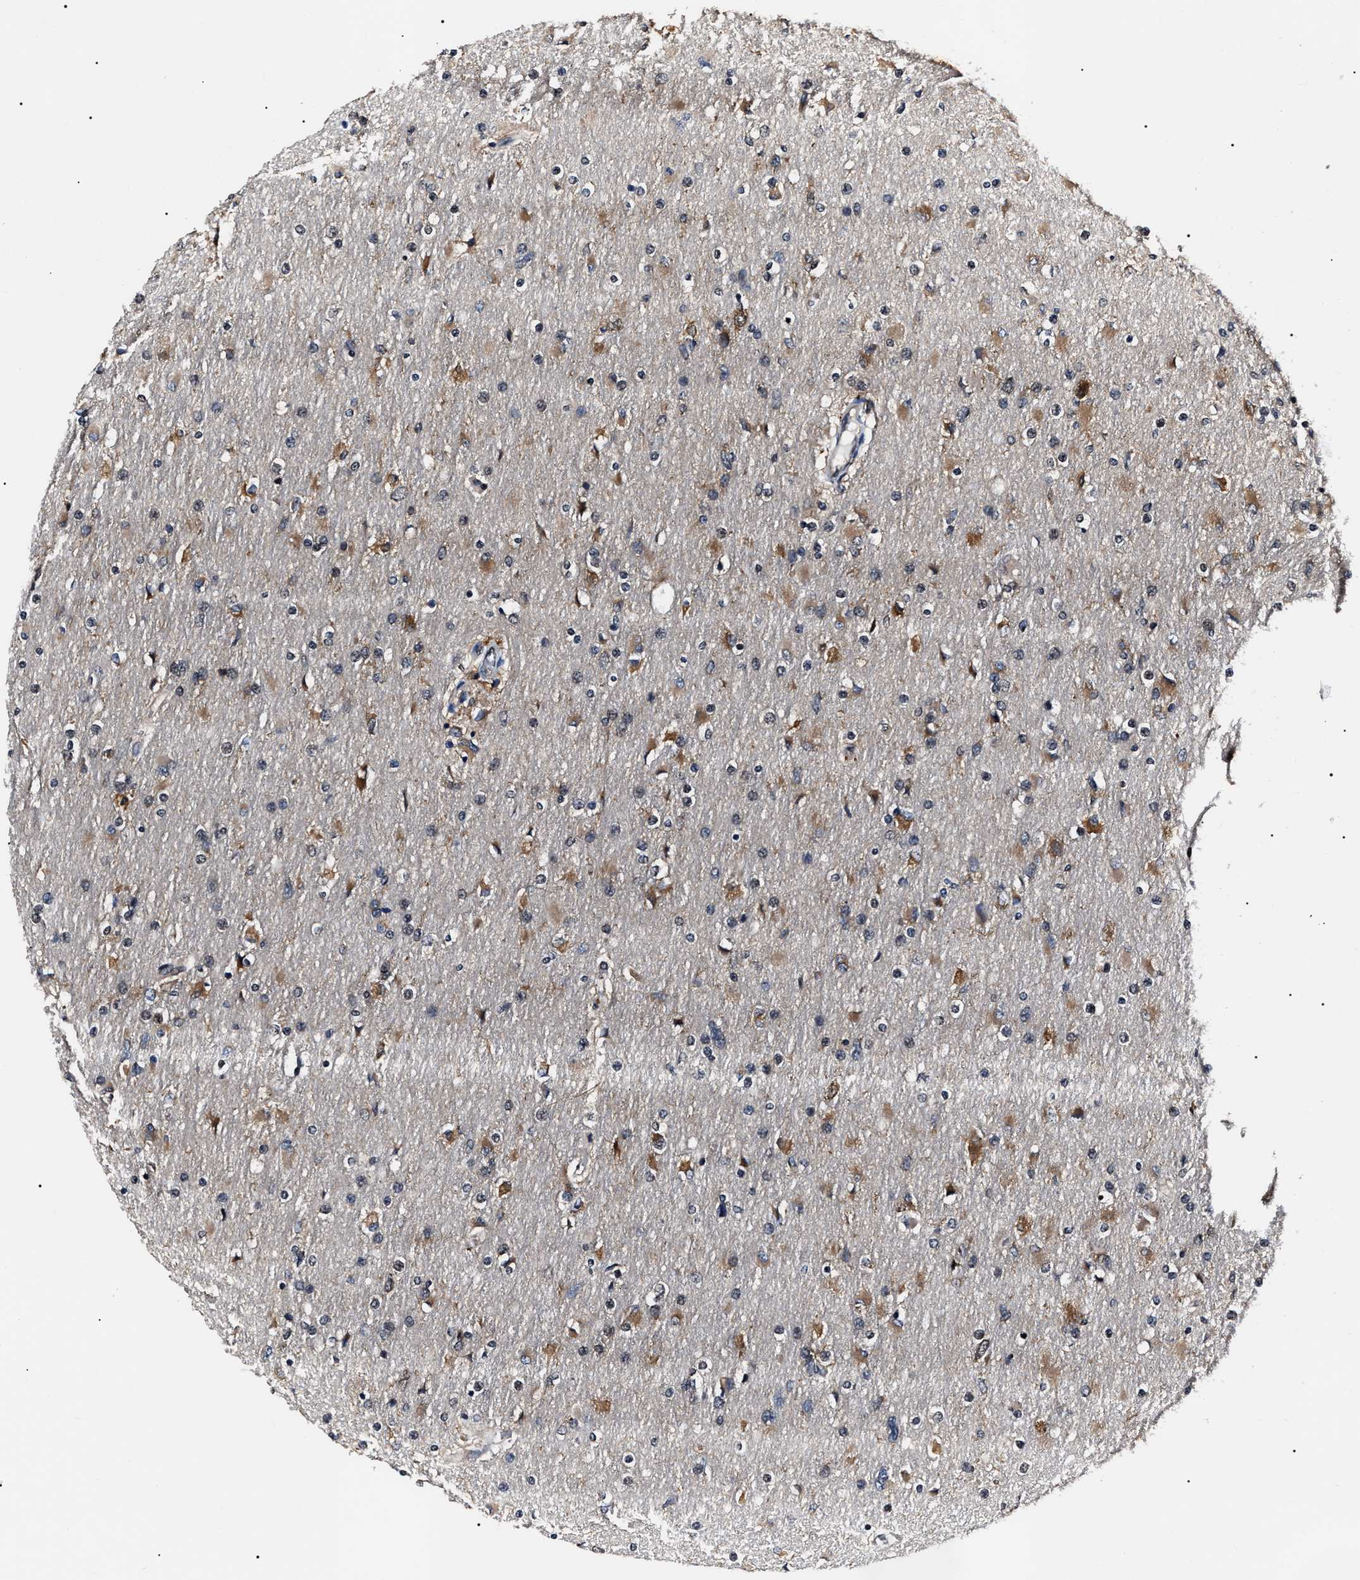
{"staining": {"intensity": "moderate", "quantity": "25%-75%", "location": "cytoplasmic/membranous"}, "tissue": "glioma", "cell_type": "Tumor cells", "image_type": "cancer", "snomed": [{"axis": "morphology", "description": "Glioma, malignant, High grade"}, {"axis": "topography", "description": "Cerebral cortex"}], "caption": "Moderate cytoplasmic/membranous protein expression is present in about 25%-75% of tumor cells in glioma.", "gene": "CCT8", "patient": {"sex": "female", "age": 36}}